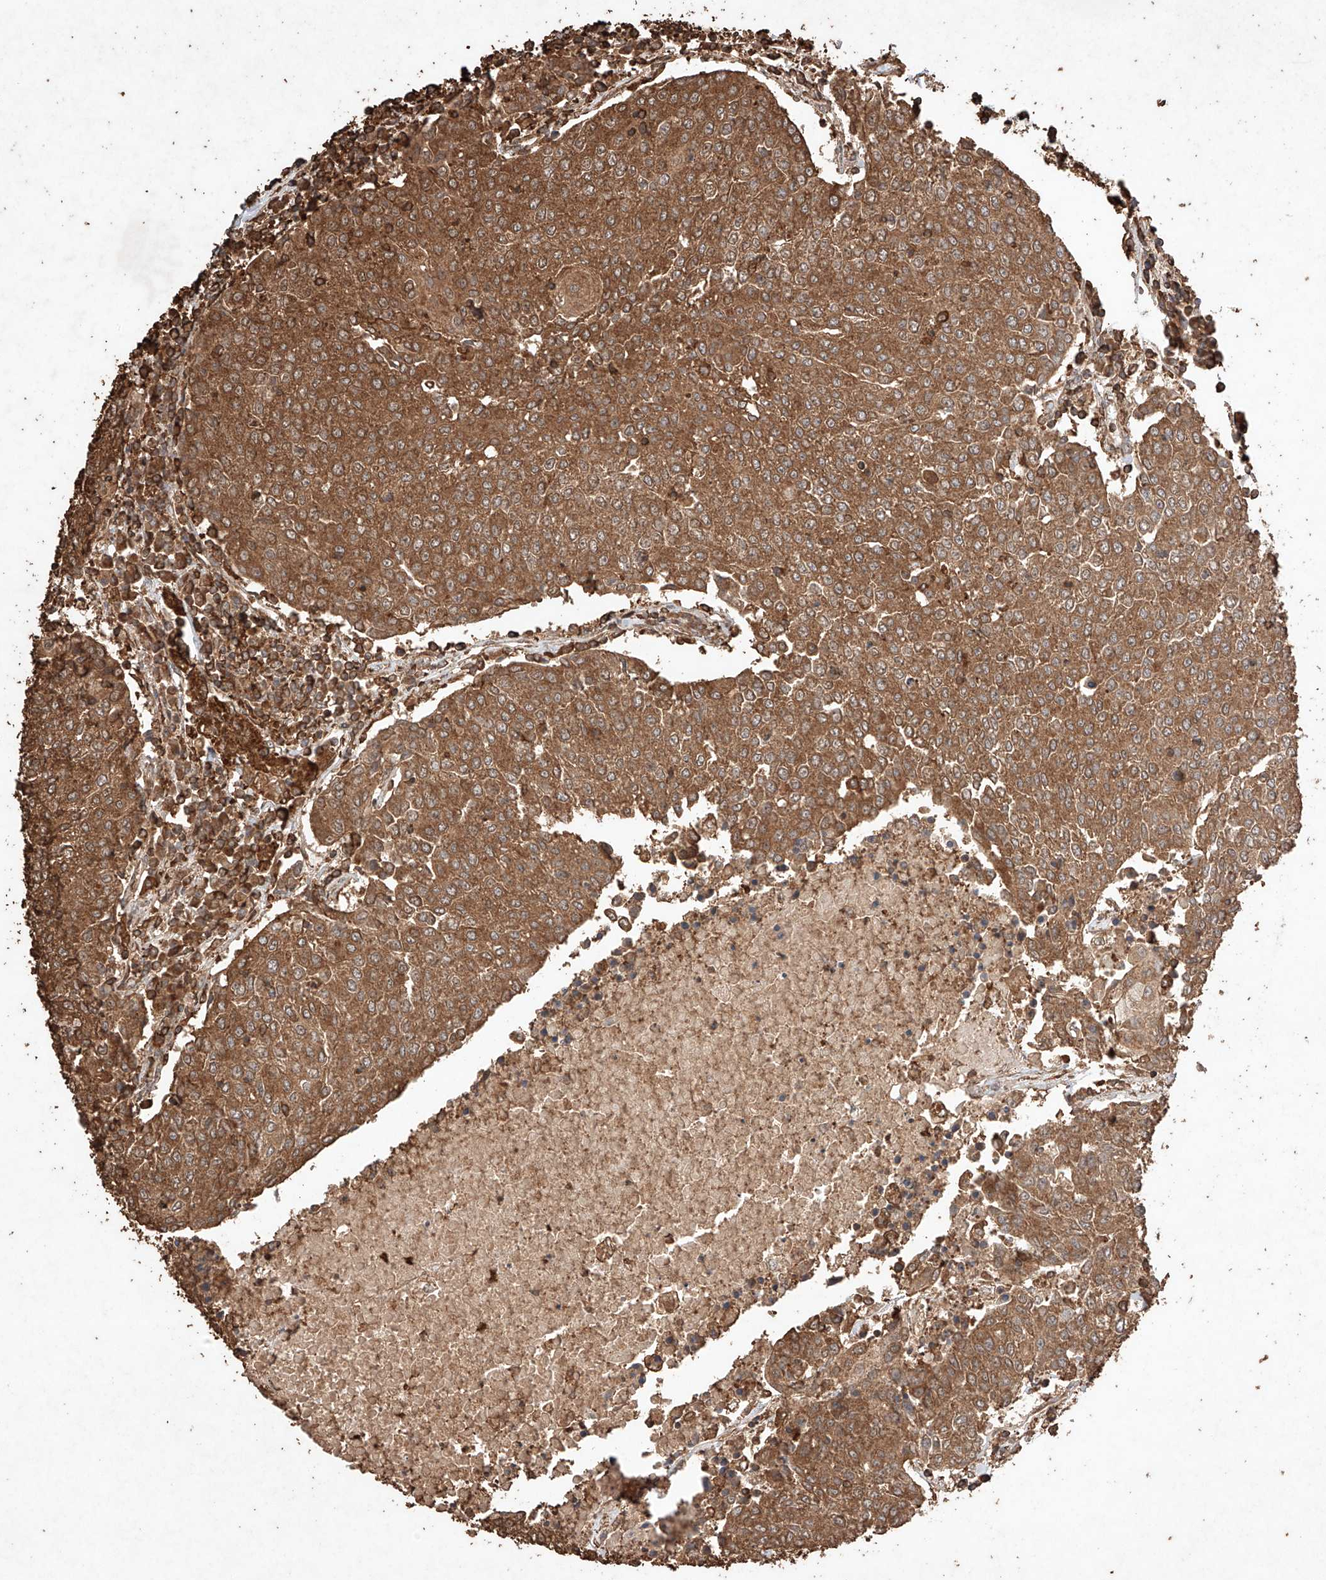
{"staining": {"intensity": "moderate", "quantity": ">75%", "location": "cytoplasmic/membranous"}, "tissue": "urothelial cancer", "cell_type": "Tumor cells", "image_type": "cancer", "snomed": [{"axis": "morphology", "description": "Urothelial carcinoma, High grade"}, {"axis": "topography", "description": "Urinary bladder"}], "caption": "This photomicrograph displays urothelial carcinoma (high-grade) stained with immunohistochemistry to label a protein in brown. The cytoplasmic/membranous of tumor cells show moderate positivity for the protein. Nuclei are counter-stained blue.", "gene": "M6PR", "patient": {"sex": "female", "age": 85}}